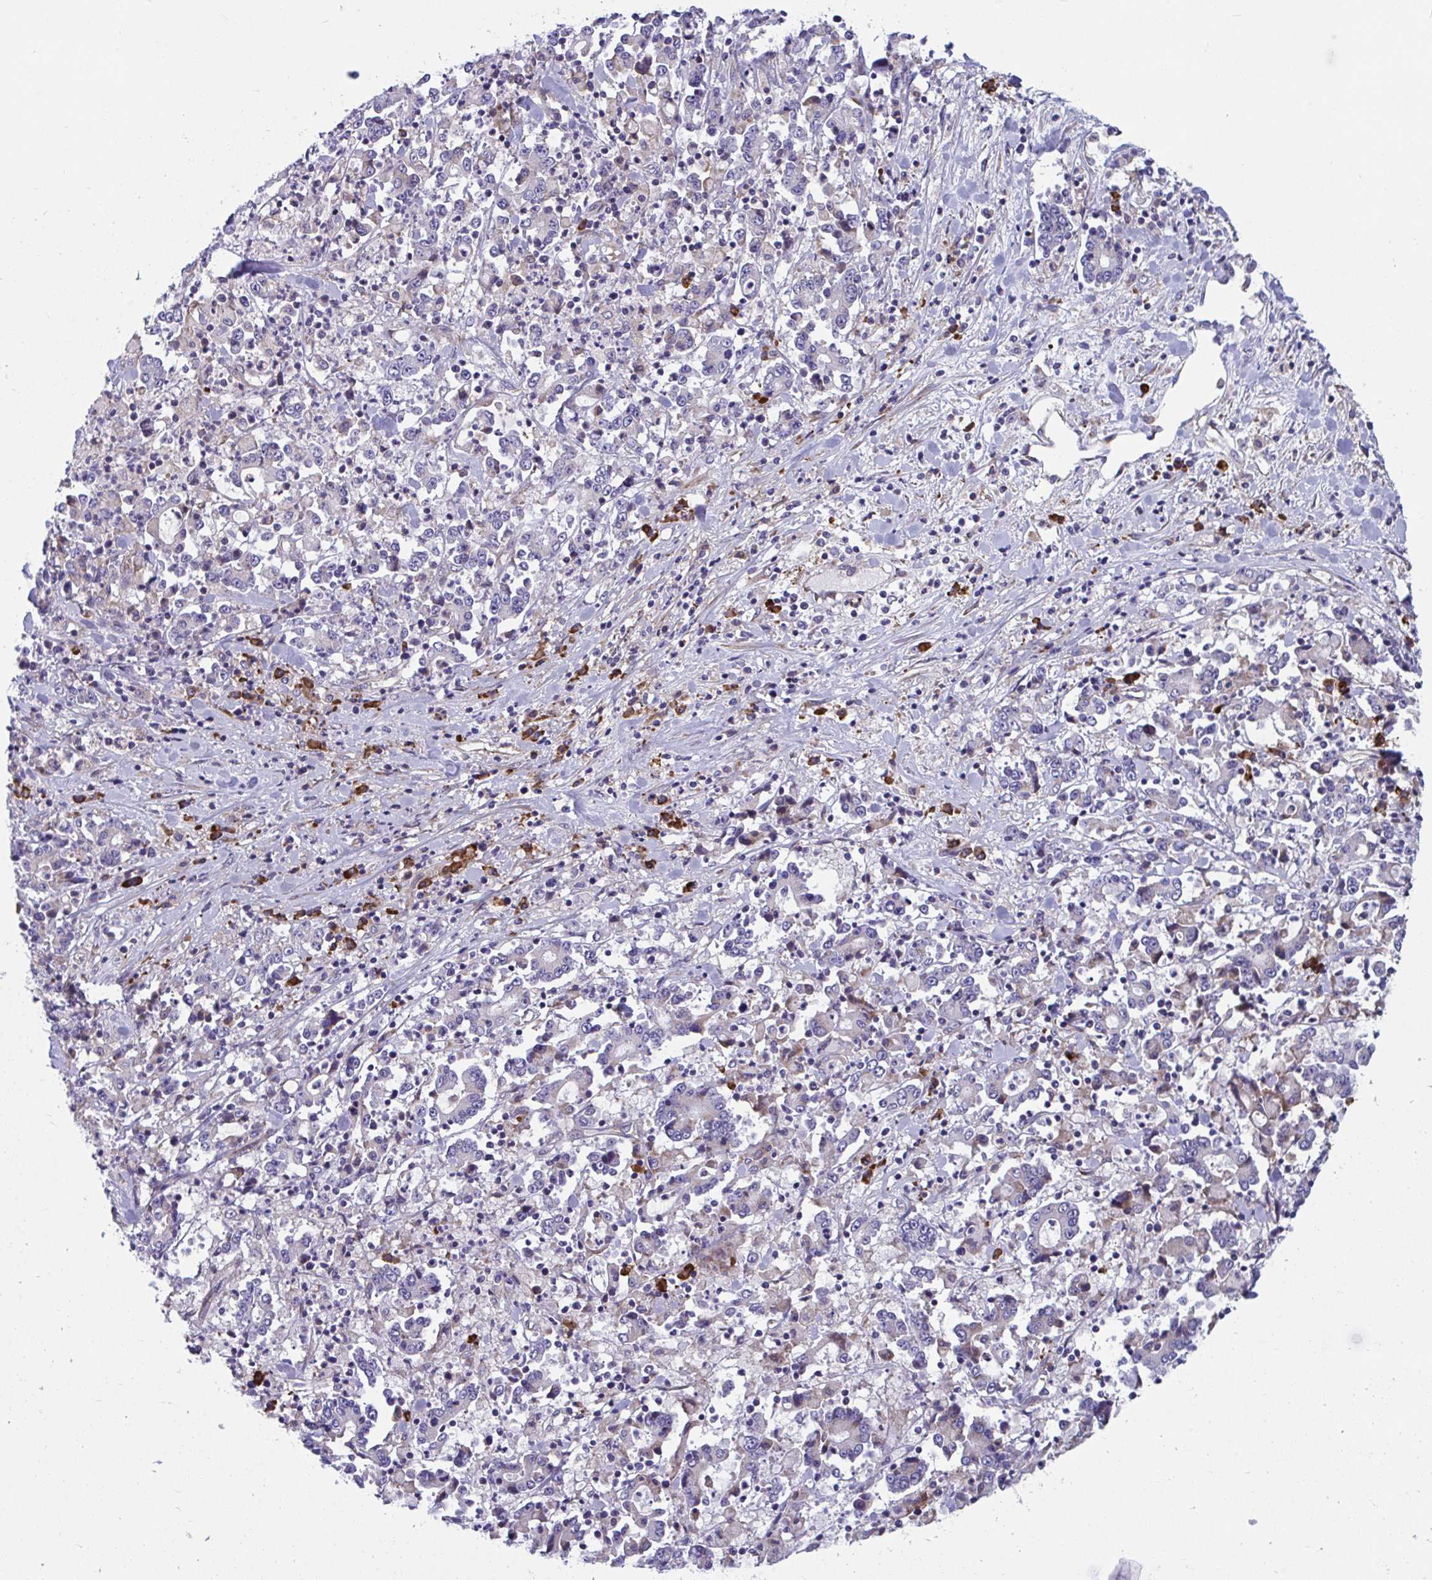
{"staining": {"intensity": "negative", "quantity": "none", "location": "none"}, "tissue": "stomach cancer", "cell_type": "Tumor cells", "image_type": "cancer", "snomed": [{"axis": "morphology", "description": "Adenocarcinoma, NOS"}, {"axis": "topography", "description": "Stomach, upper"}], "caption": "IHC of stomach adenocarcinoma demonstrates no staining in tumor cells. (Brightfield microscopy of DAB immunohistochemistry at high magnification).", "gene": "WBP1", "patient": {"sex": "male", "age": 68}}